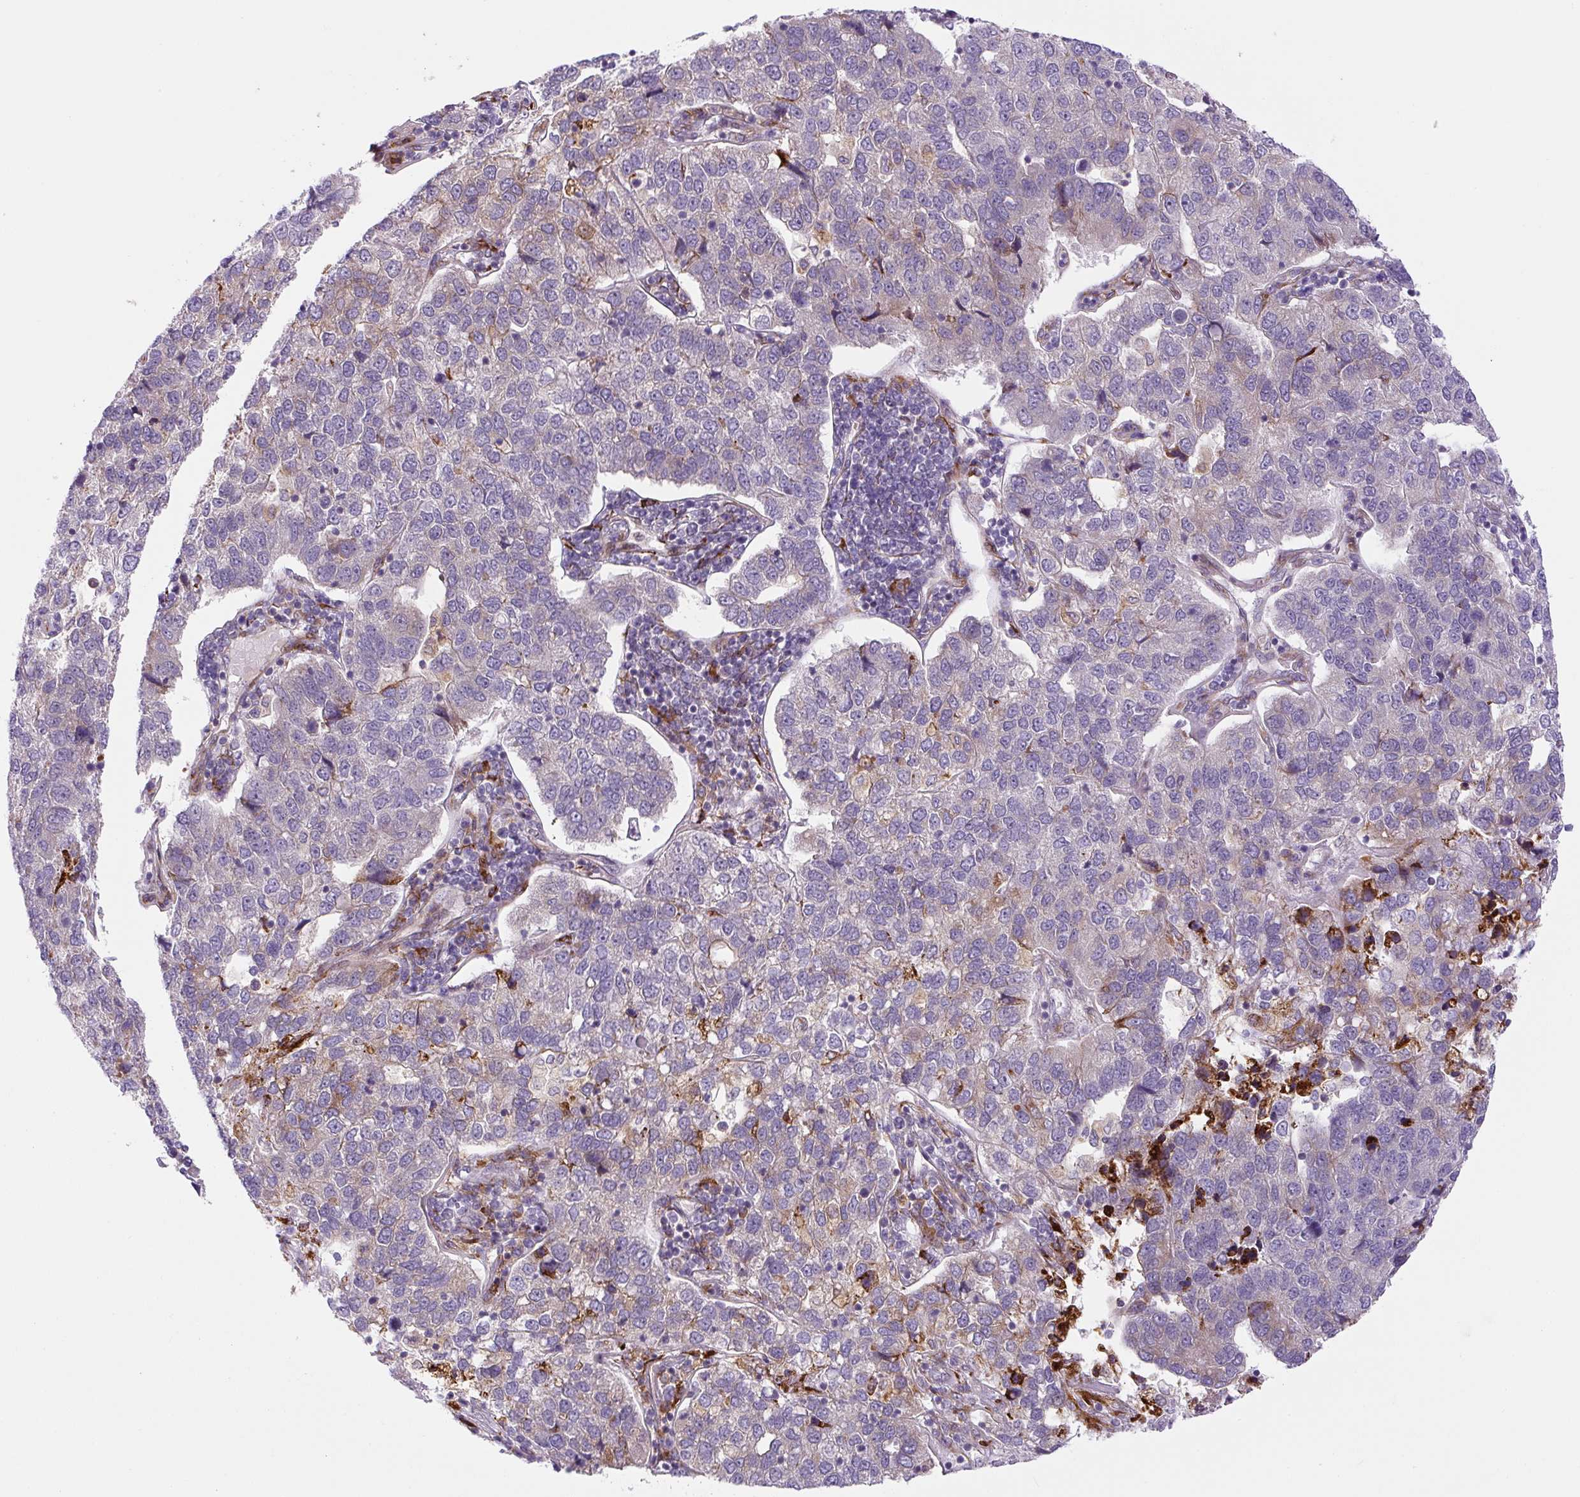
{"staining": {"intensity": "weak", "quantity": "<25%", "location": "cytoplasmic/membranous"}, "tissue": "pancreatic cancer", "cell_type": "Tumor cells", "image_type": "cancer", "snomed": [{"axis": "morphology", "description": "Adenocarcinoma, NOS"}, {"axis": "topography", "description": "Pancreas"}], "caption": "The image demonstrates no staining of tumor cells in adenocarcinoma (pancreatic).", "gene": "DISP3", "patient": {"sex": "female", "age": 61}}